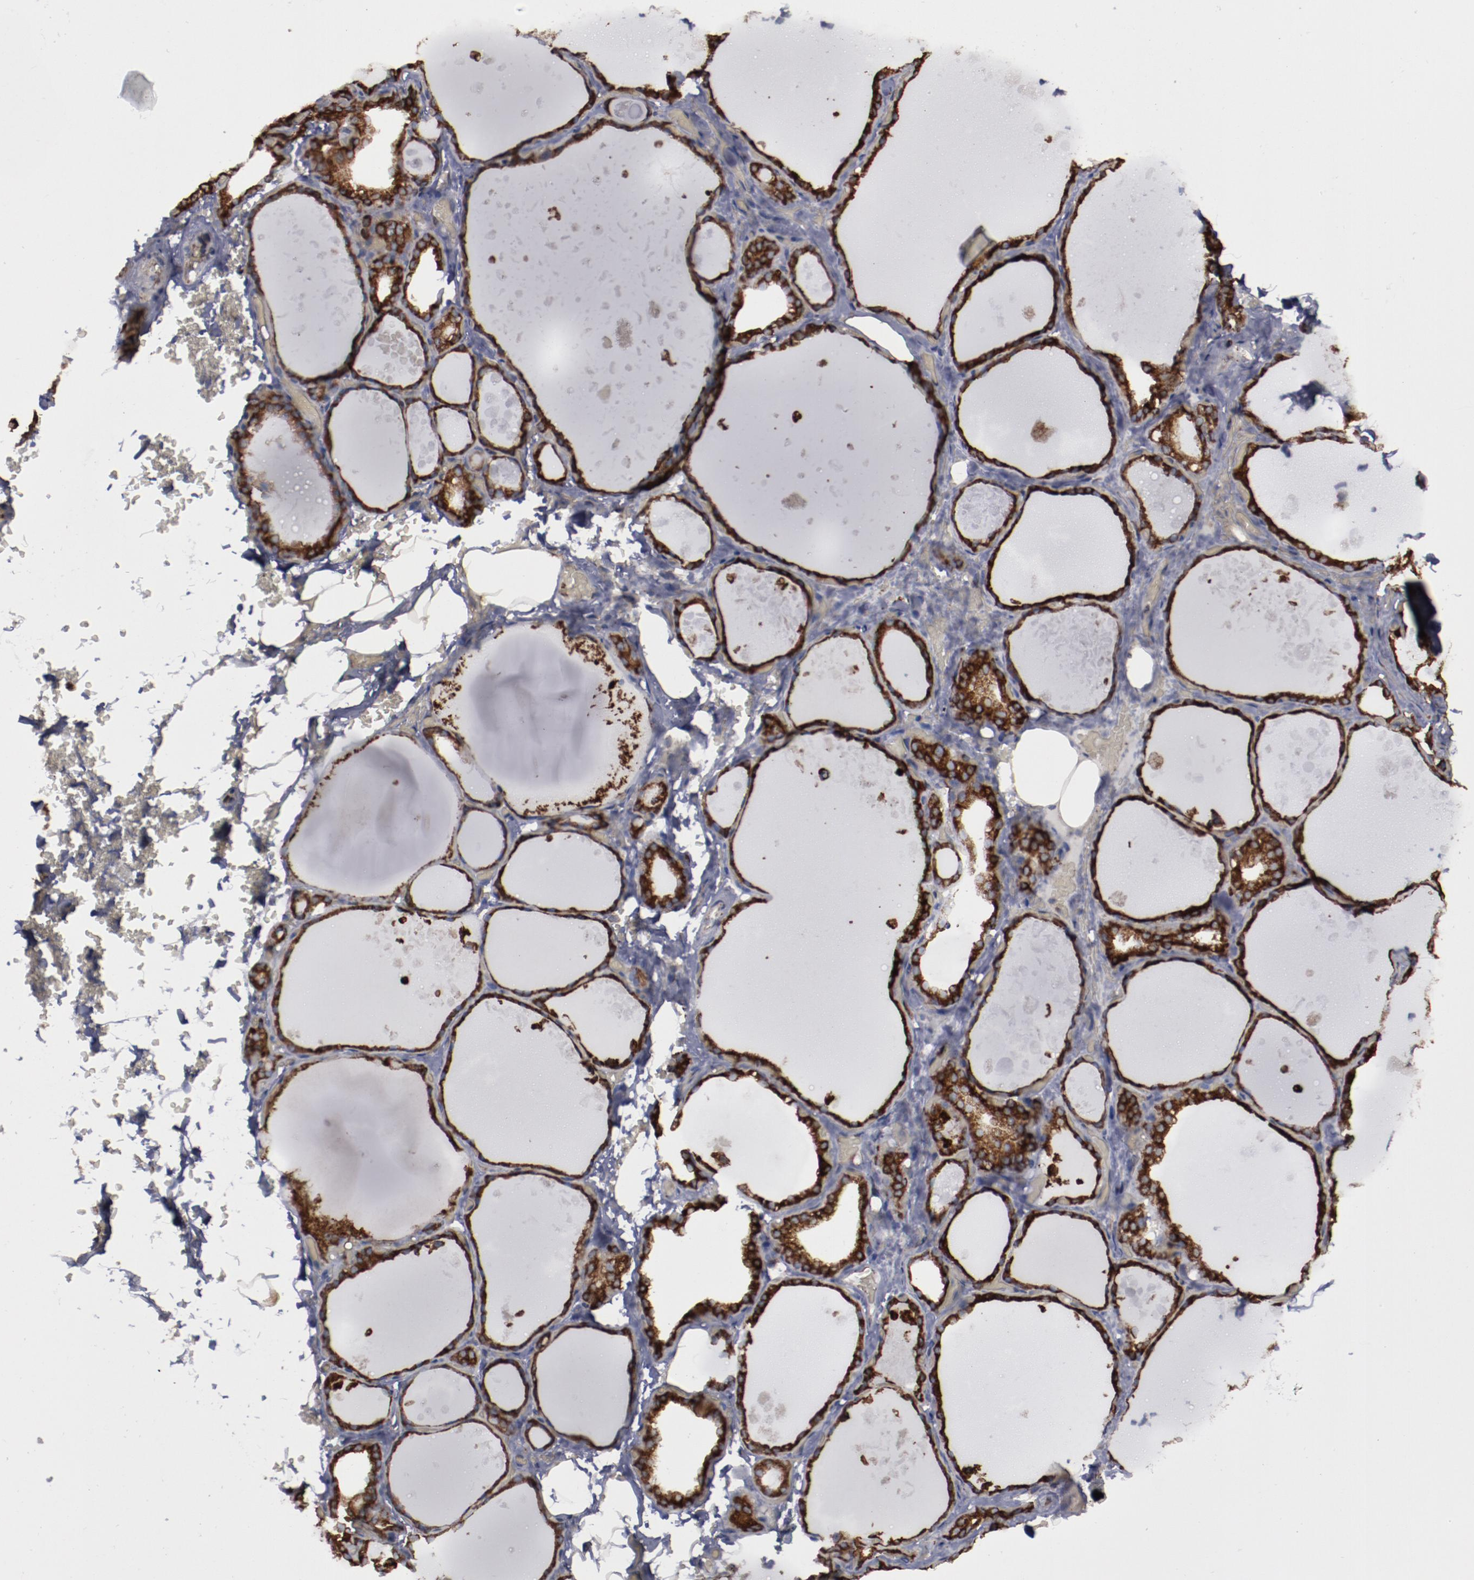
{"staining": {"intensity": "strong", "quantity": ">75%", "location": "cytoplasmic/membranous"}, "tissue": "thyroid gland", "cell_type": "Glandular cells", "image_type": "normal", "snomed": [{"axis": "morphology", "description": "Normal tissue, NOS"}, {"axis": "topography", "description": "Thyroid gland"}], "caption": "Immunohistochemical staining of normal human thyroid gland exhibits high levels of strong cytoplasmic/membranous expression in about >75% of glandular cells.", "gene": "ERLIN2", "patient": {"sex": "male", "age": 61}}